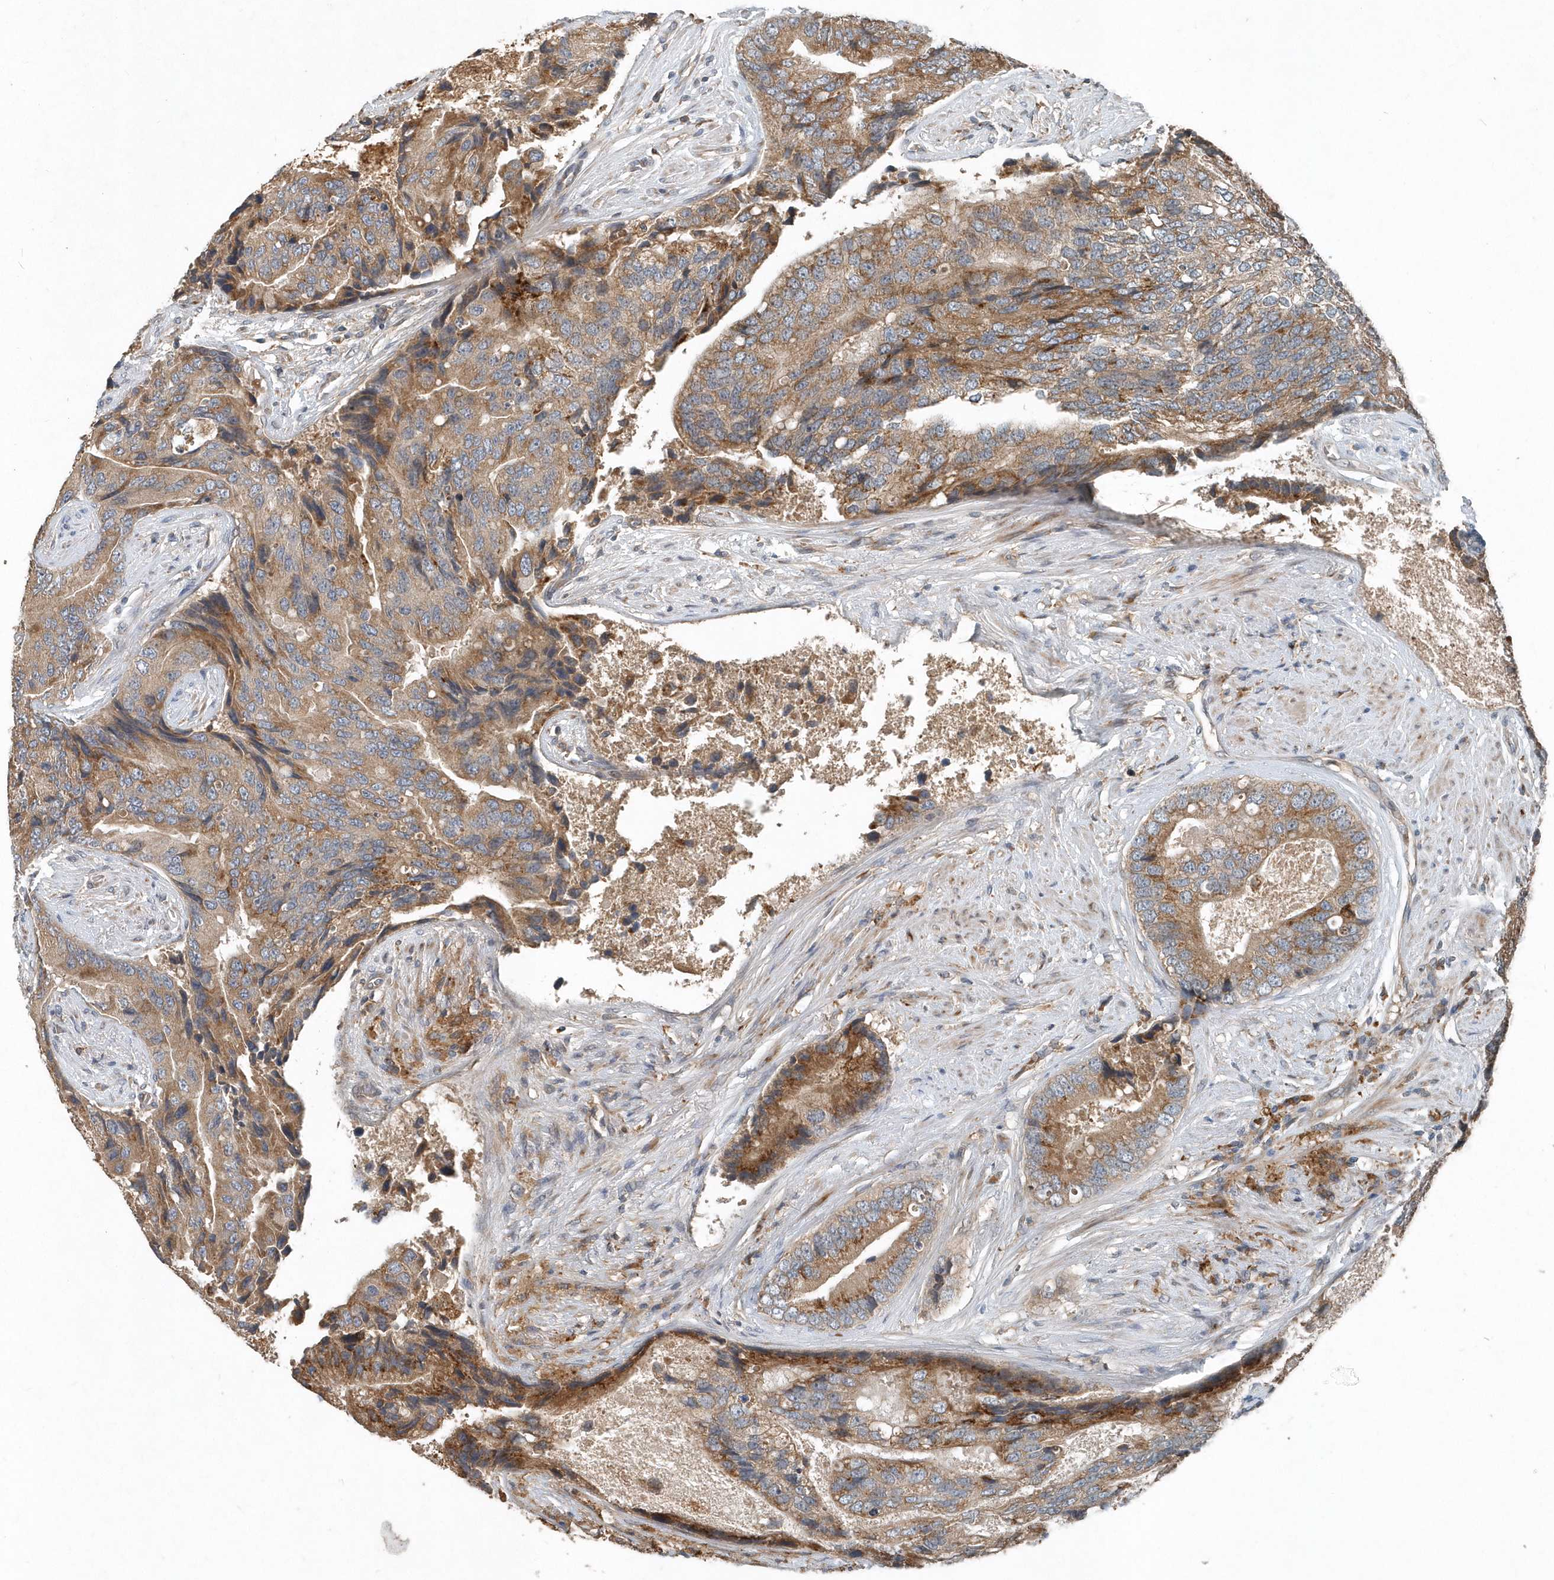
{"staining": {"intensity": "moderate", "quantity": ">75%", "location": "cytoplasmic/membranous"}, "tissue": "prostate cancer", "cell_type": "Tumor cells", "image_type": "cancer", "snomed": [{"axis": "morphology", "description": "Adenocarcinoma, High grade"}, {"axis": "topography", "description": "Prostate"}], "caption": "Immunohistochemical staining of human prostate cancer demonstrates medium levels of moderate cytoplasmic/membranous protein expression in approximately >75% of tumor cells.", "gene": "SCFD2", "patient": {"sex": "male", "age": 70}}